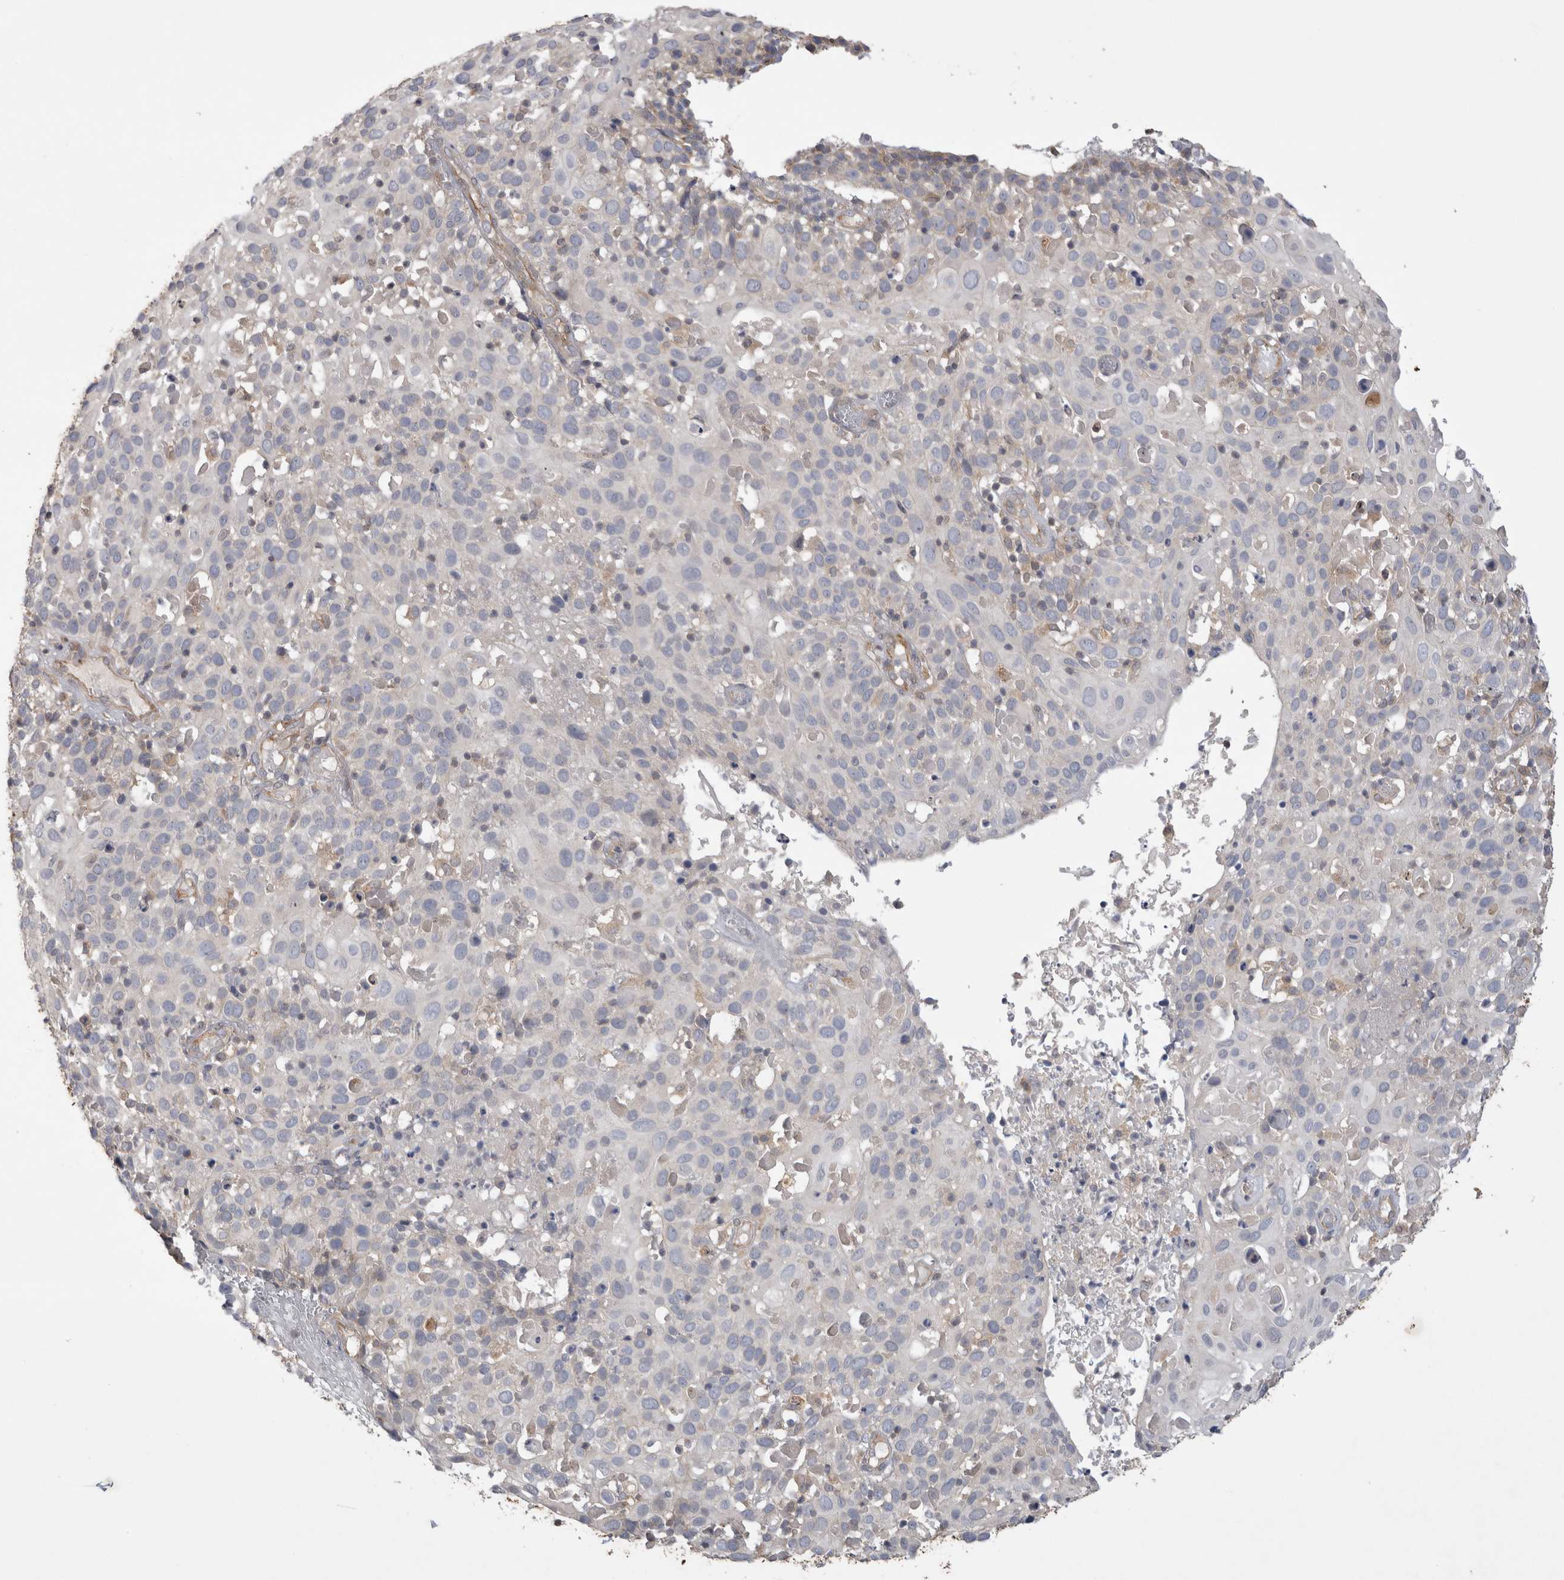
{"staining": {"intensity": "negative", "quantity": "none", "location": "none"}, "tissue": "cervical cancer", "cell_type": "Tumor cells", "image_type": "cancer", "snomed": [{"axis": "morphology", "description": "Squamous cell carcinoma, NOS"}, {"axis": "topography", "description": "Cervix"}], "caption": "High power microscopy photomicrograph of an immunohistochemistry photomicrograph of squamous cell carcinoma (cervical), revealing no significant expression in tumor cells. Brightfield microscopy of IHC stained with DAB (brown) and hematoxylin (blue), captured at high magnification.", "gene": "SRD5A3", "patient": {"sex": "female", "age": 74}}